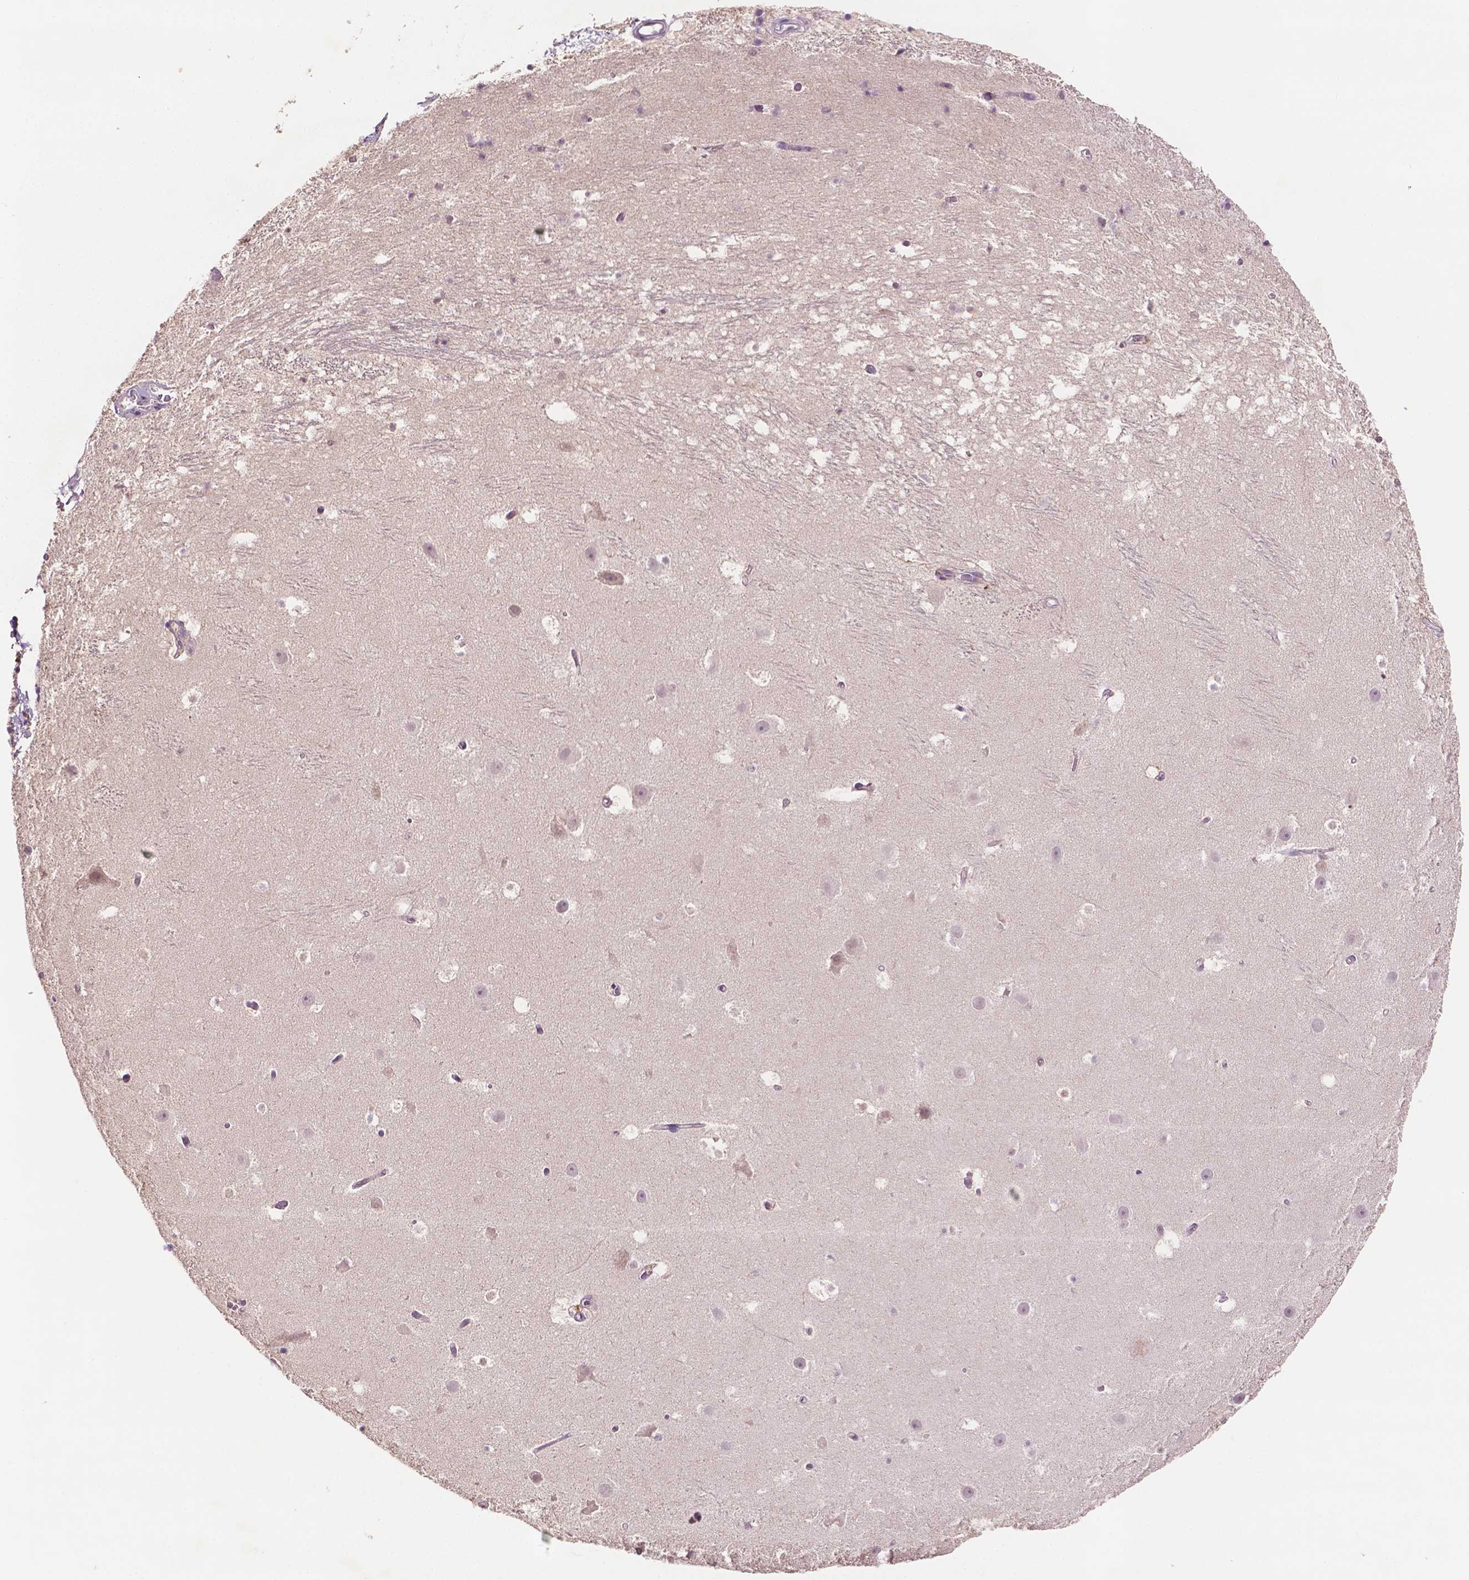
{"staining": {"intensity": "negative", "quantity": "none", "location": "none"}, "tissue": "hippocampus", "cell_type": "Glial cells", "image_type": "normal", "snomed": [{"axis": "morphology", "description": "Normal tissue, NOS"}, {"axis": "topography", "description": "Hippocampus"}], "caption": "Protein analysis of unremarkable hippocampus demonstrates no significant positivity in glial cells. The staining was performed using DAB (3,3'-diaminobenzidine) to visualize the protein expression in brown, while the nuclei were stained in blue with hematoxylin (Magnification: 20x).", "gene": "MROH6", "patient": {"sex": "male", "age": 26}}